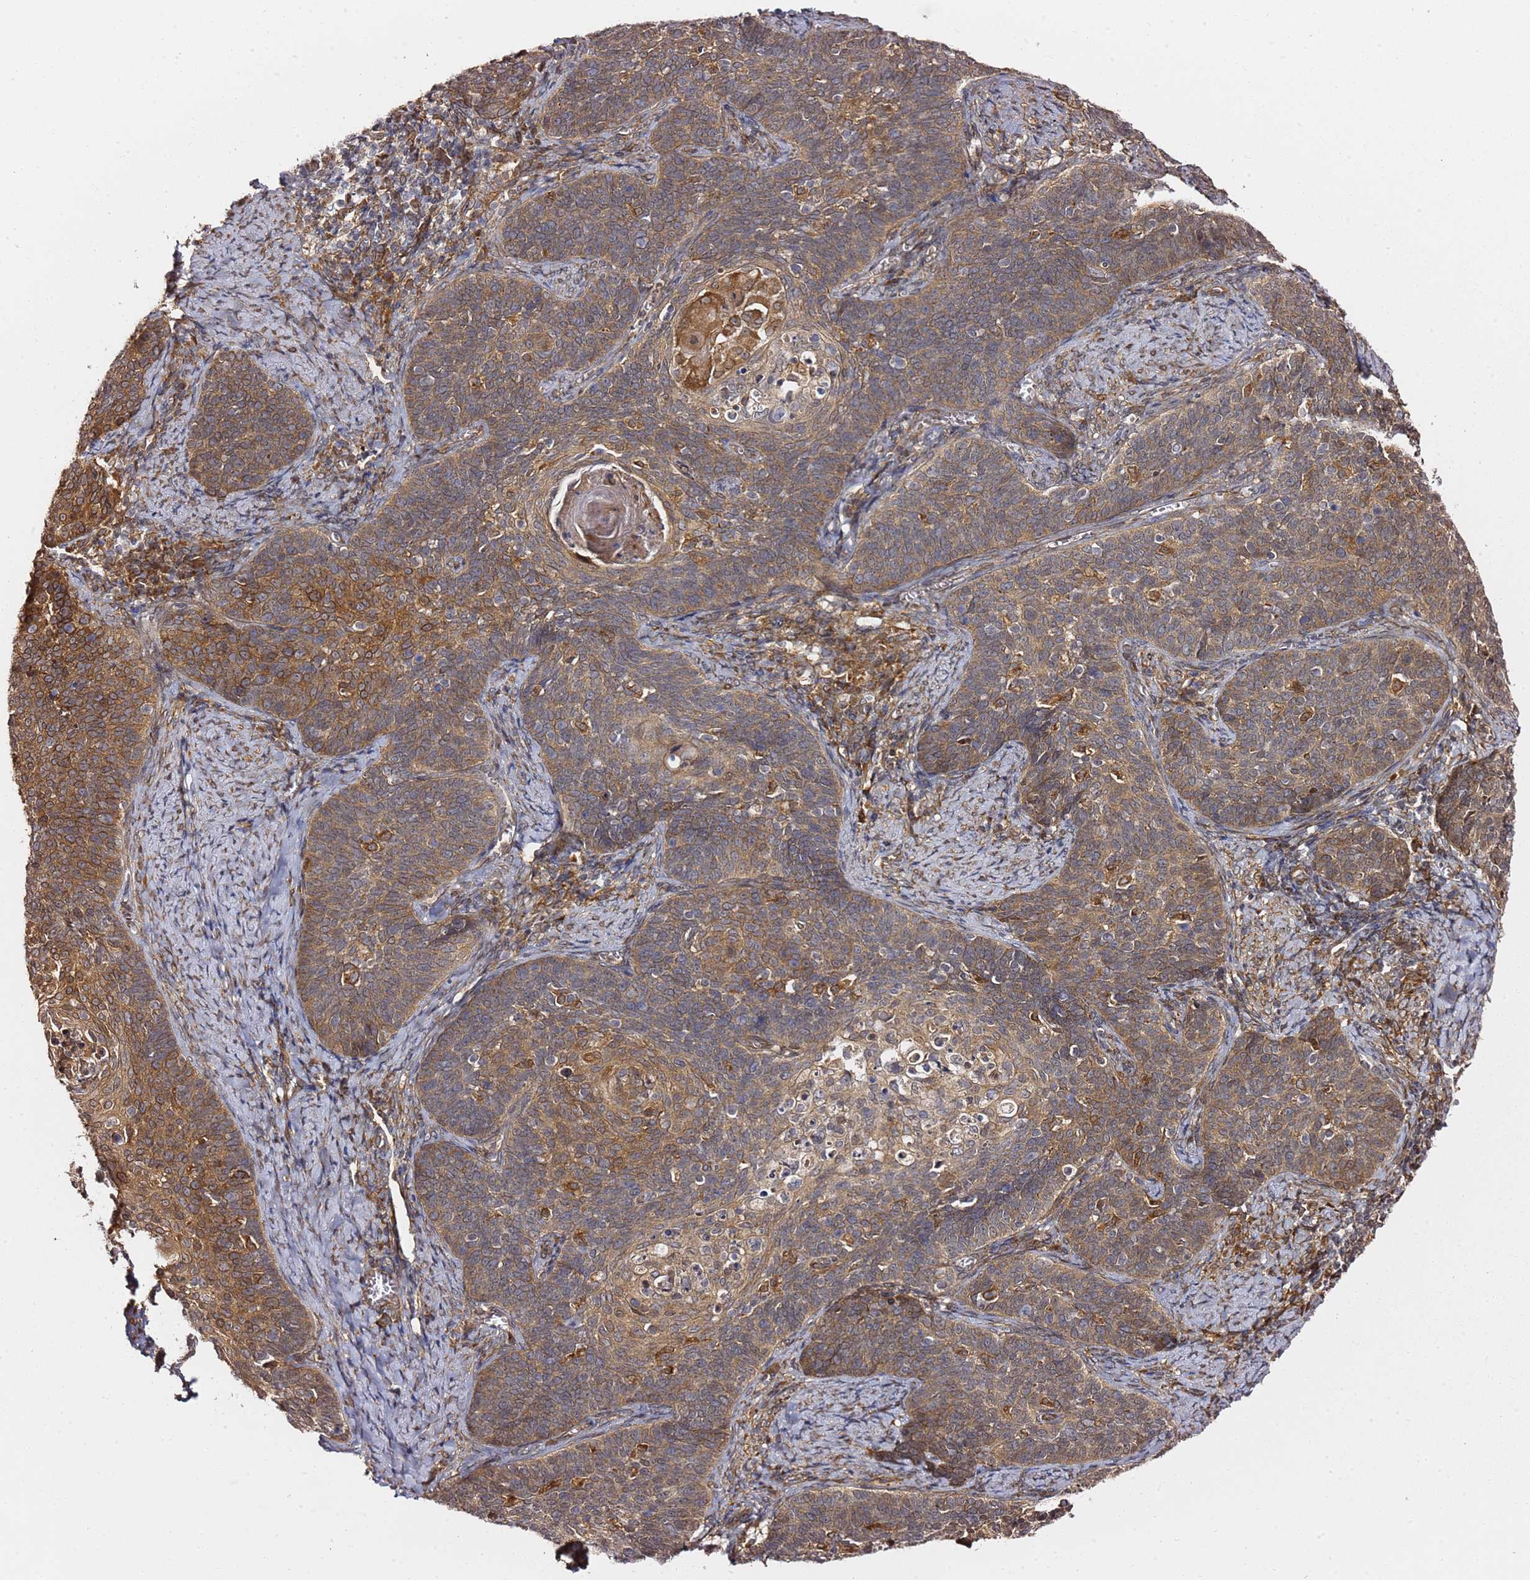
{"staining": {"intensity": "moderate", "quantity": ">75%", "location": "cytoplasmic/membranous"}, "tissue": "cervical cancer", "cell_type": "Tumor cells", "image_type": "cancer", "snomed": [{"axis": "morphology", "description": "Normal tissue, NOS"}, {"axis": "morphology", "description": "Squamous cell carcinoma, NOS"}, {"axis": "topography", "description": "Cervix"}], "caption": "Protein staining shows moderate cytoplasmic/membranous expression in about >75% of tumor cells in squamous cell carcinoma (cervical). (Stains: DAB (3,3'-diaminobenzidine) in brown, nuclei in blue, Microscopy: brightfield microscopy at high magnification).", "gene": "PRKAB2", "patient": {"sex": "female", "age": 39}}